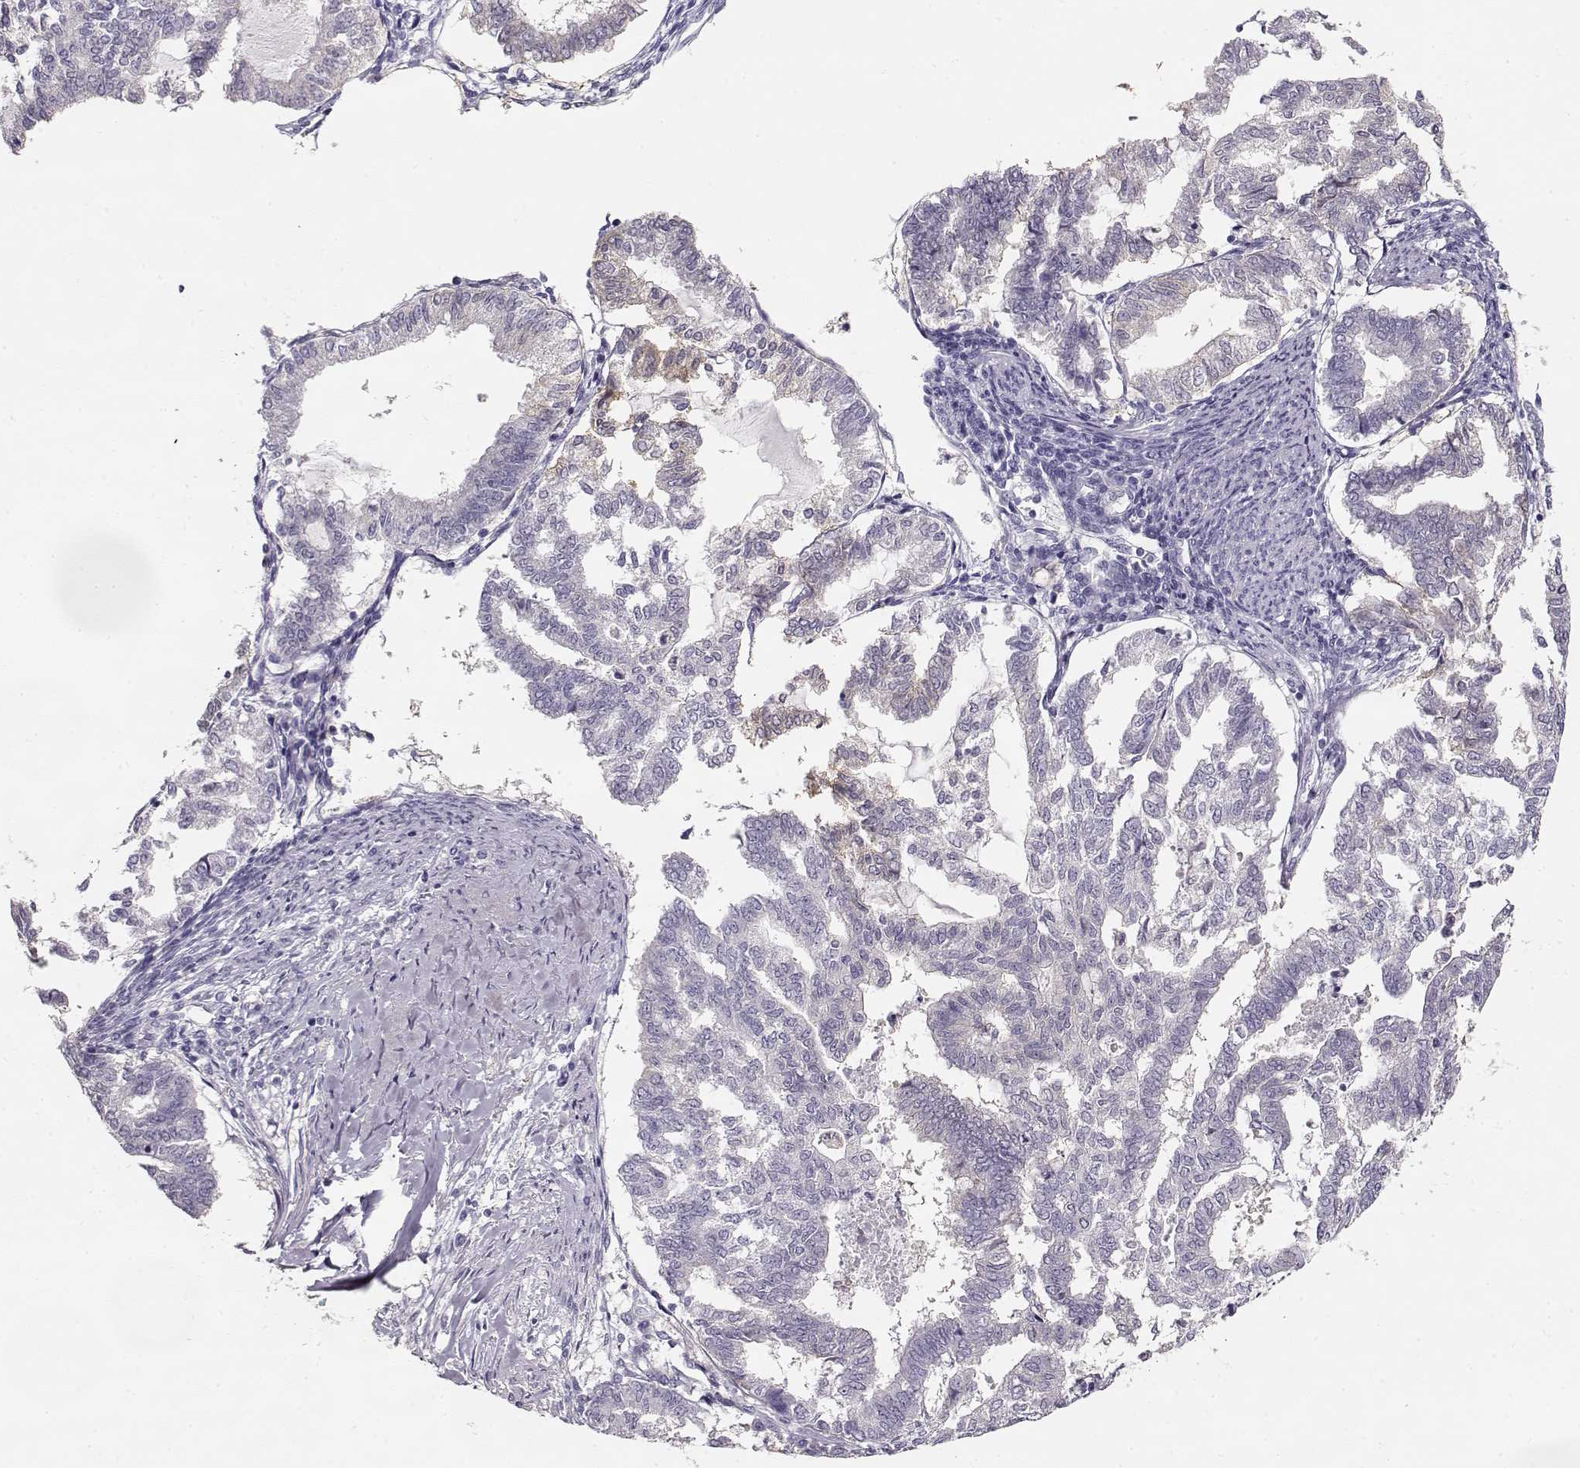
{"staining": {"intensity": "negative", "quantity": "none", "location": "none"}, "tissue": "endometrial cancer", "cell_type": "Tumor cells", "image_type": "cancer", "snomed": [{"axis": "morphology", "description": "Adenocarcinoma, NOS"}, {"axis": "topography", "description": "Endometrium"}], "caption": "The immunohistochemistry micrograph has no significant staining in tumor cells of endometrial cancer (adenocarcinoma) tissue.", "gene": "NDRG4", "patient": {"sex": "female", "age": 79}}